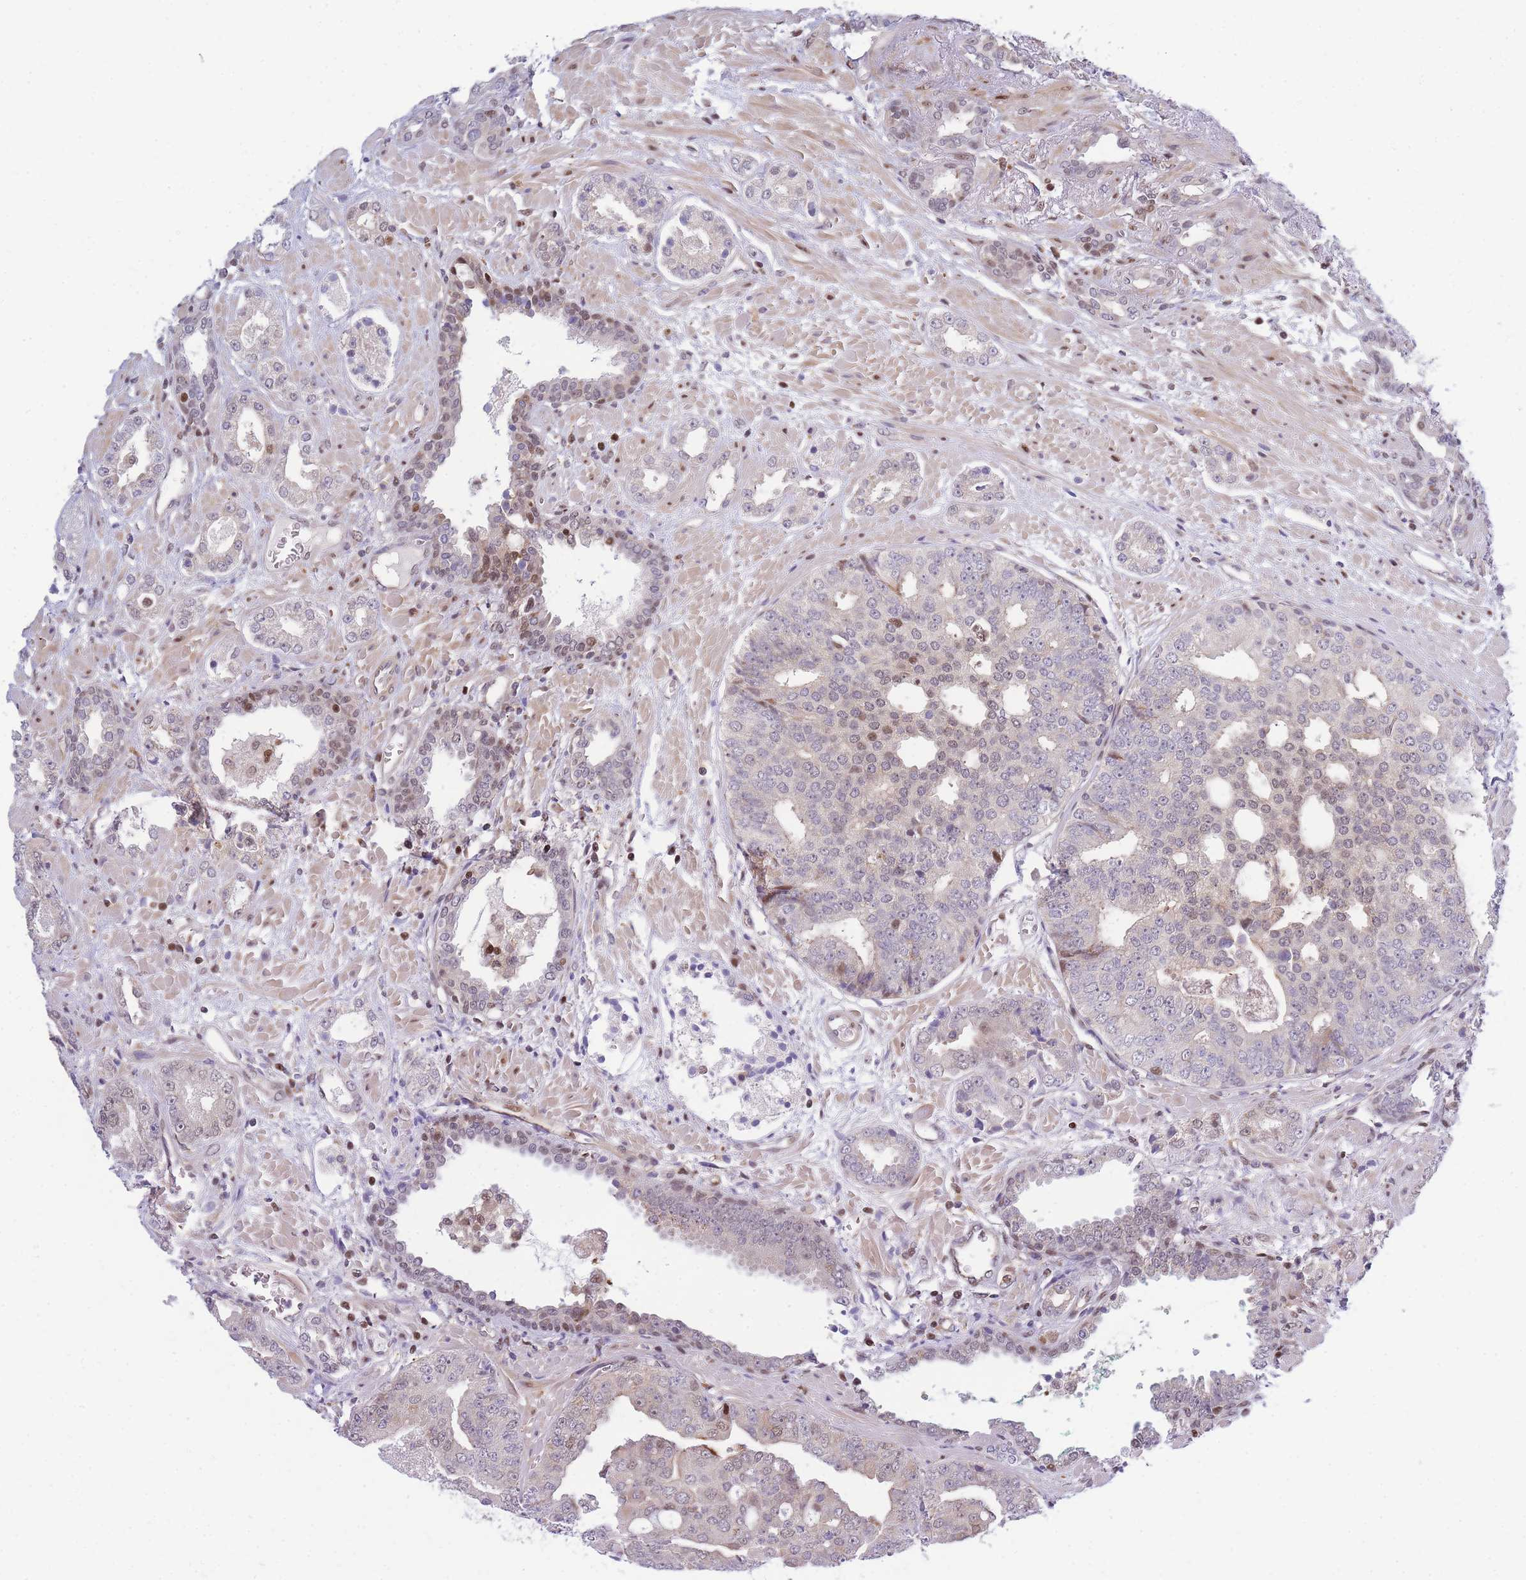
{"staining": {"intensity": "moderate", "quantity": "<25%", "location": "nuclear"}, "tissue": "prostate cancer", "cell_type": "Tumor cells", "image_type": "cancer", "snomed": [{"axis": "morphology", "description": "Adenocarcinoma, High grade"}, {"axis": "topography", "description": "Prostate"}], "caption": "An IHC micrograph of tumor tissue is shown. Protein staining in brown highlights moderate nuclear positivity in prostate adenocarcinoma (high-grade) within tumor cells. The protein is shown in brown color, while the nuclei are stained blue.", "gene": "CRACD", "patient": {"sex": "male", "age": 71}}